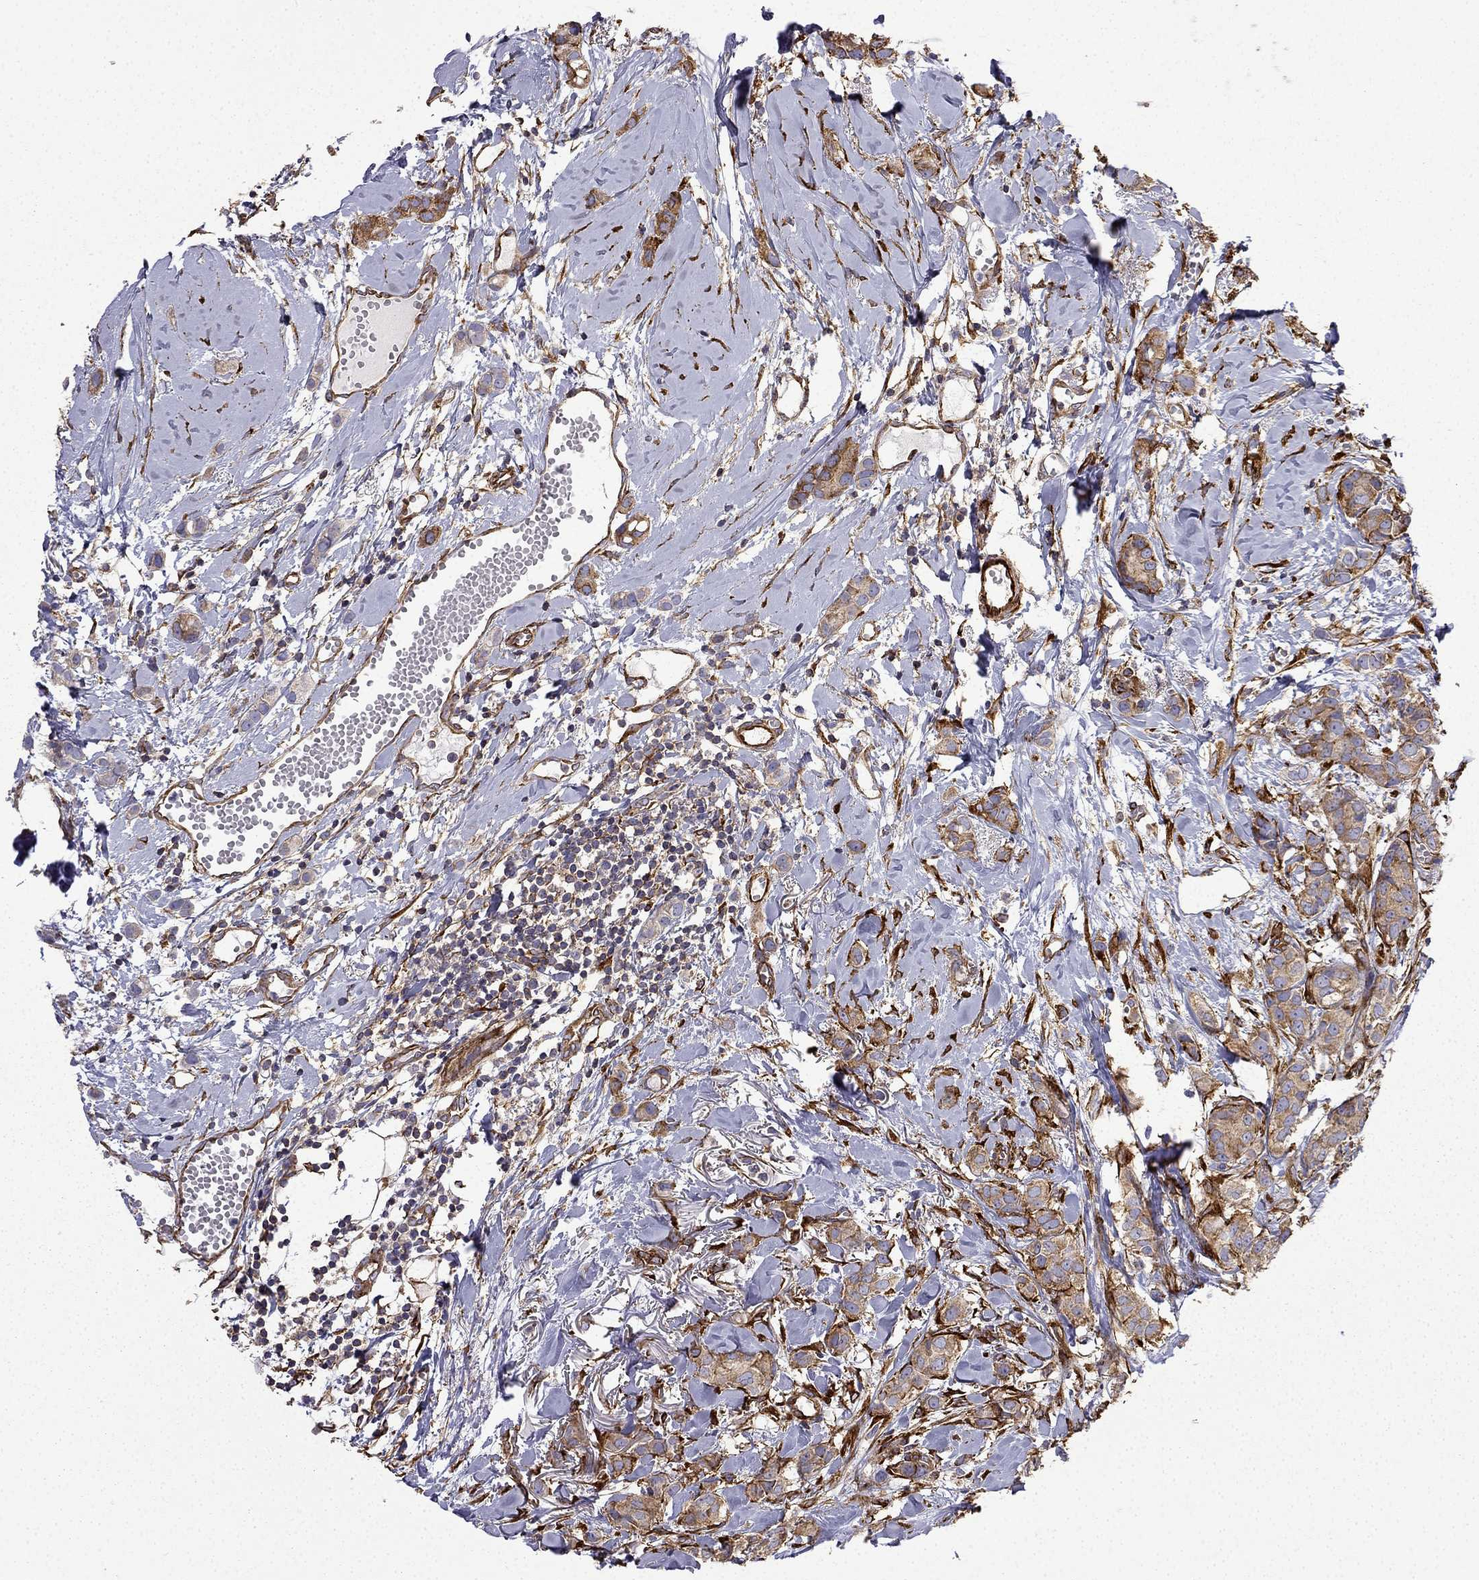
{"staining": {"intensity": "weak", "quantity": ">75%", "location": "cytoplasmic/membranous"}, "tissue": "breast cancer", "cell_type": "Tumor cells", "image_type": "cancer", "snomed": [{"axis": "morphology", "description": "Duct carcinoma"}, {"axis": "topography", "description": "Breast"}], "caption": "Immunohistochemistry of intraductal carcinoma (breast) reveals low levels of weak cytoplasmic/membranous positivity in about >75% of tumor cells.", "gene": "MAP4", "patient": {"sex": "female", "age": 85}}